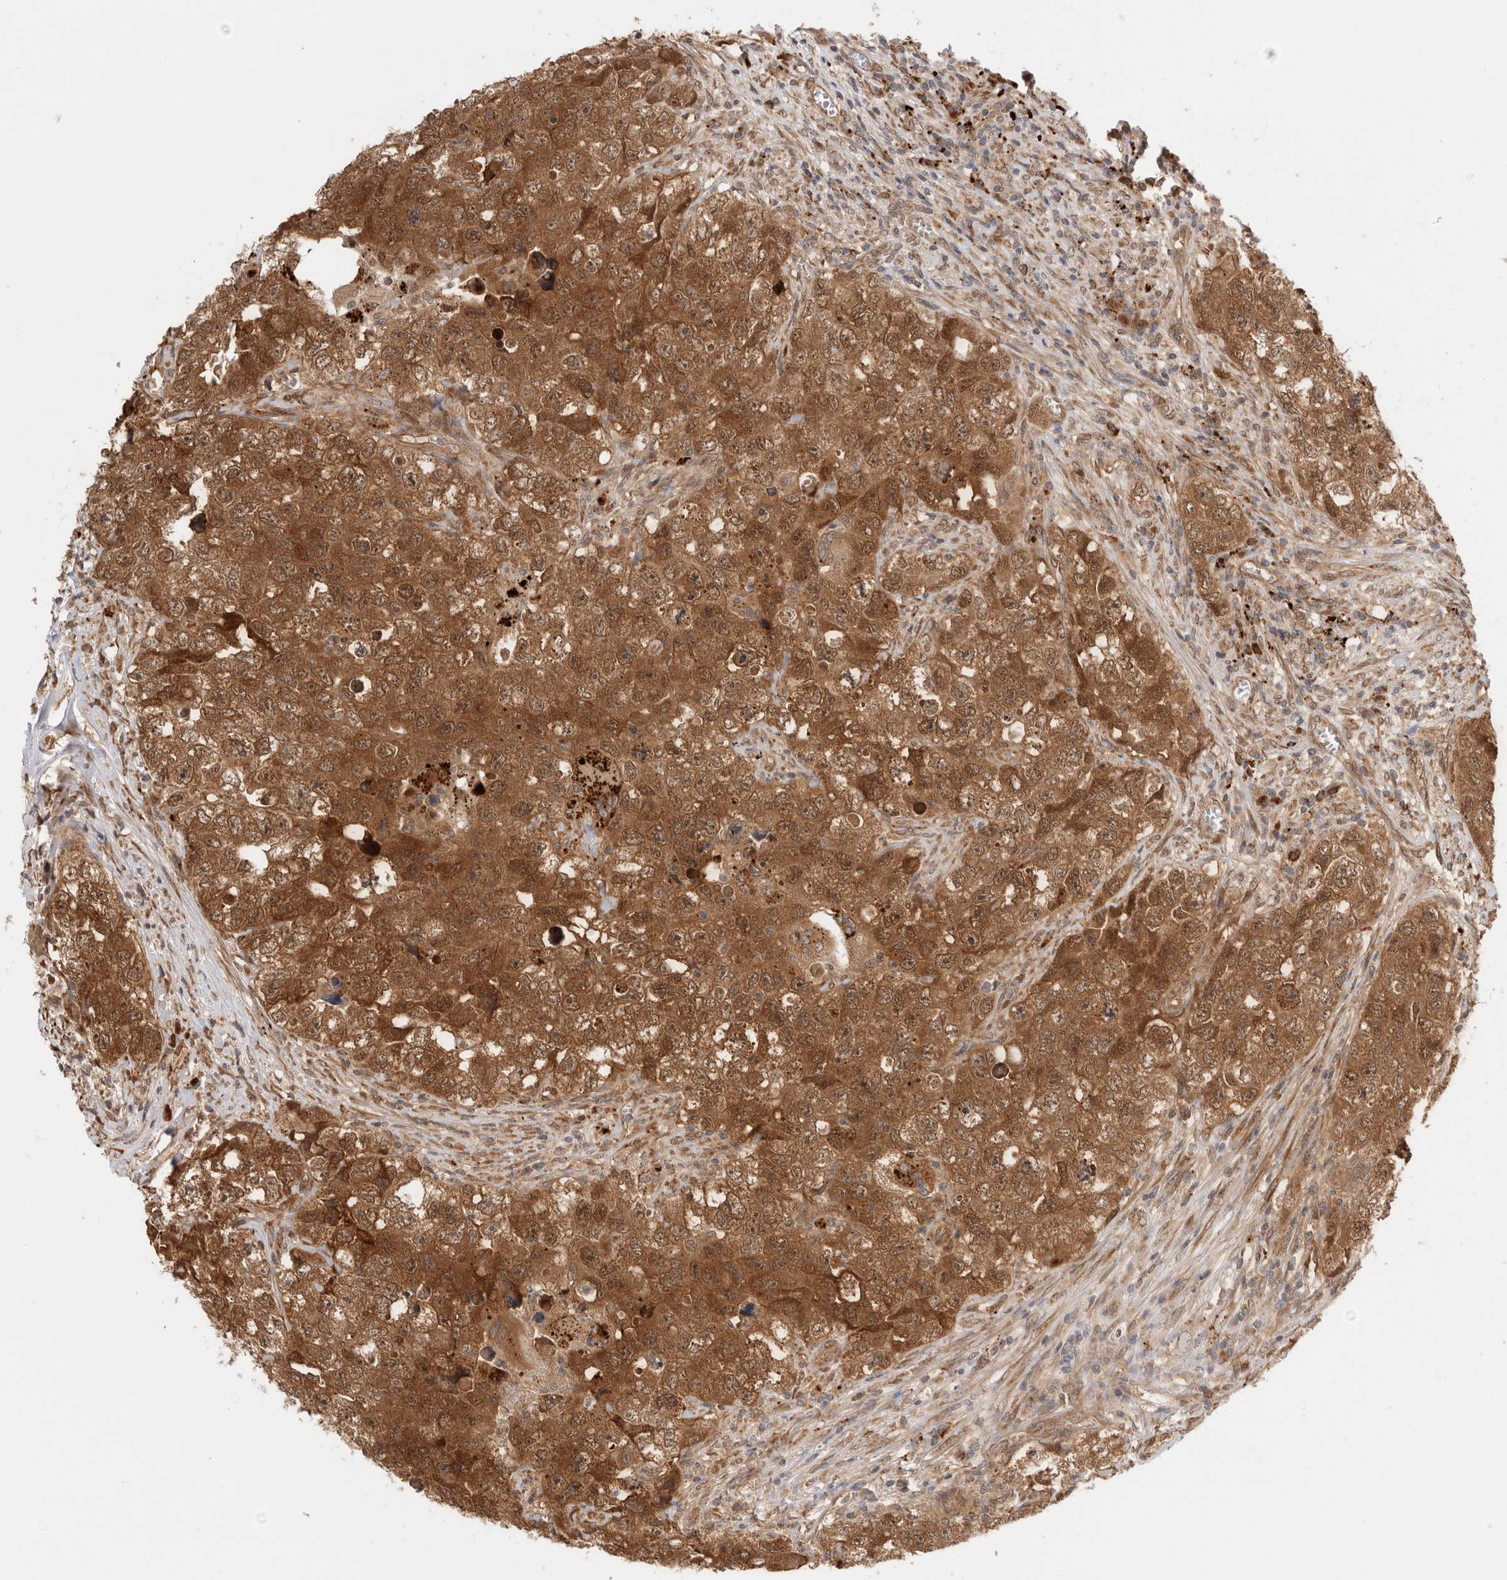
{"staining": {"intensity": "strong", "quantity": ">75%", "location": "cytoplasmic/membranous"}, "tissue": "testis cancer", "cell_type": "Tumor cells", "image_type": "cancer", "snomed": [{"axis": "morphology", "description": "Seminoma, NOS"}, {"axis": "morphology", "description": "Carcinoma, Embryonal, NOS"}, {"axis": "topography", "description": "Testis"}], "caption": "Immunohistochemical staining of human testis seminoma reveals strong cytoplasmic/membranous protein expression in approximately >75% of tumor cells. (DAB IHC, brown staining for protein, blue staining for nuclei).", "gene": "ACTL9", "patient": {"sex": "male", "age": 43}}